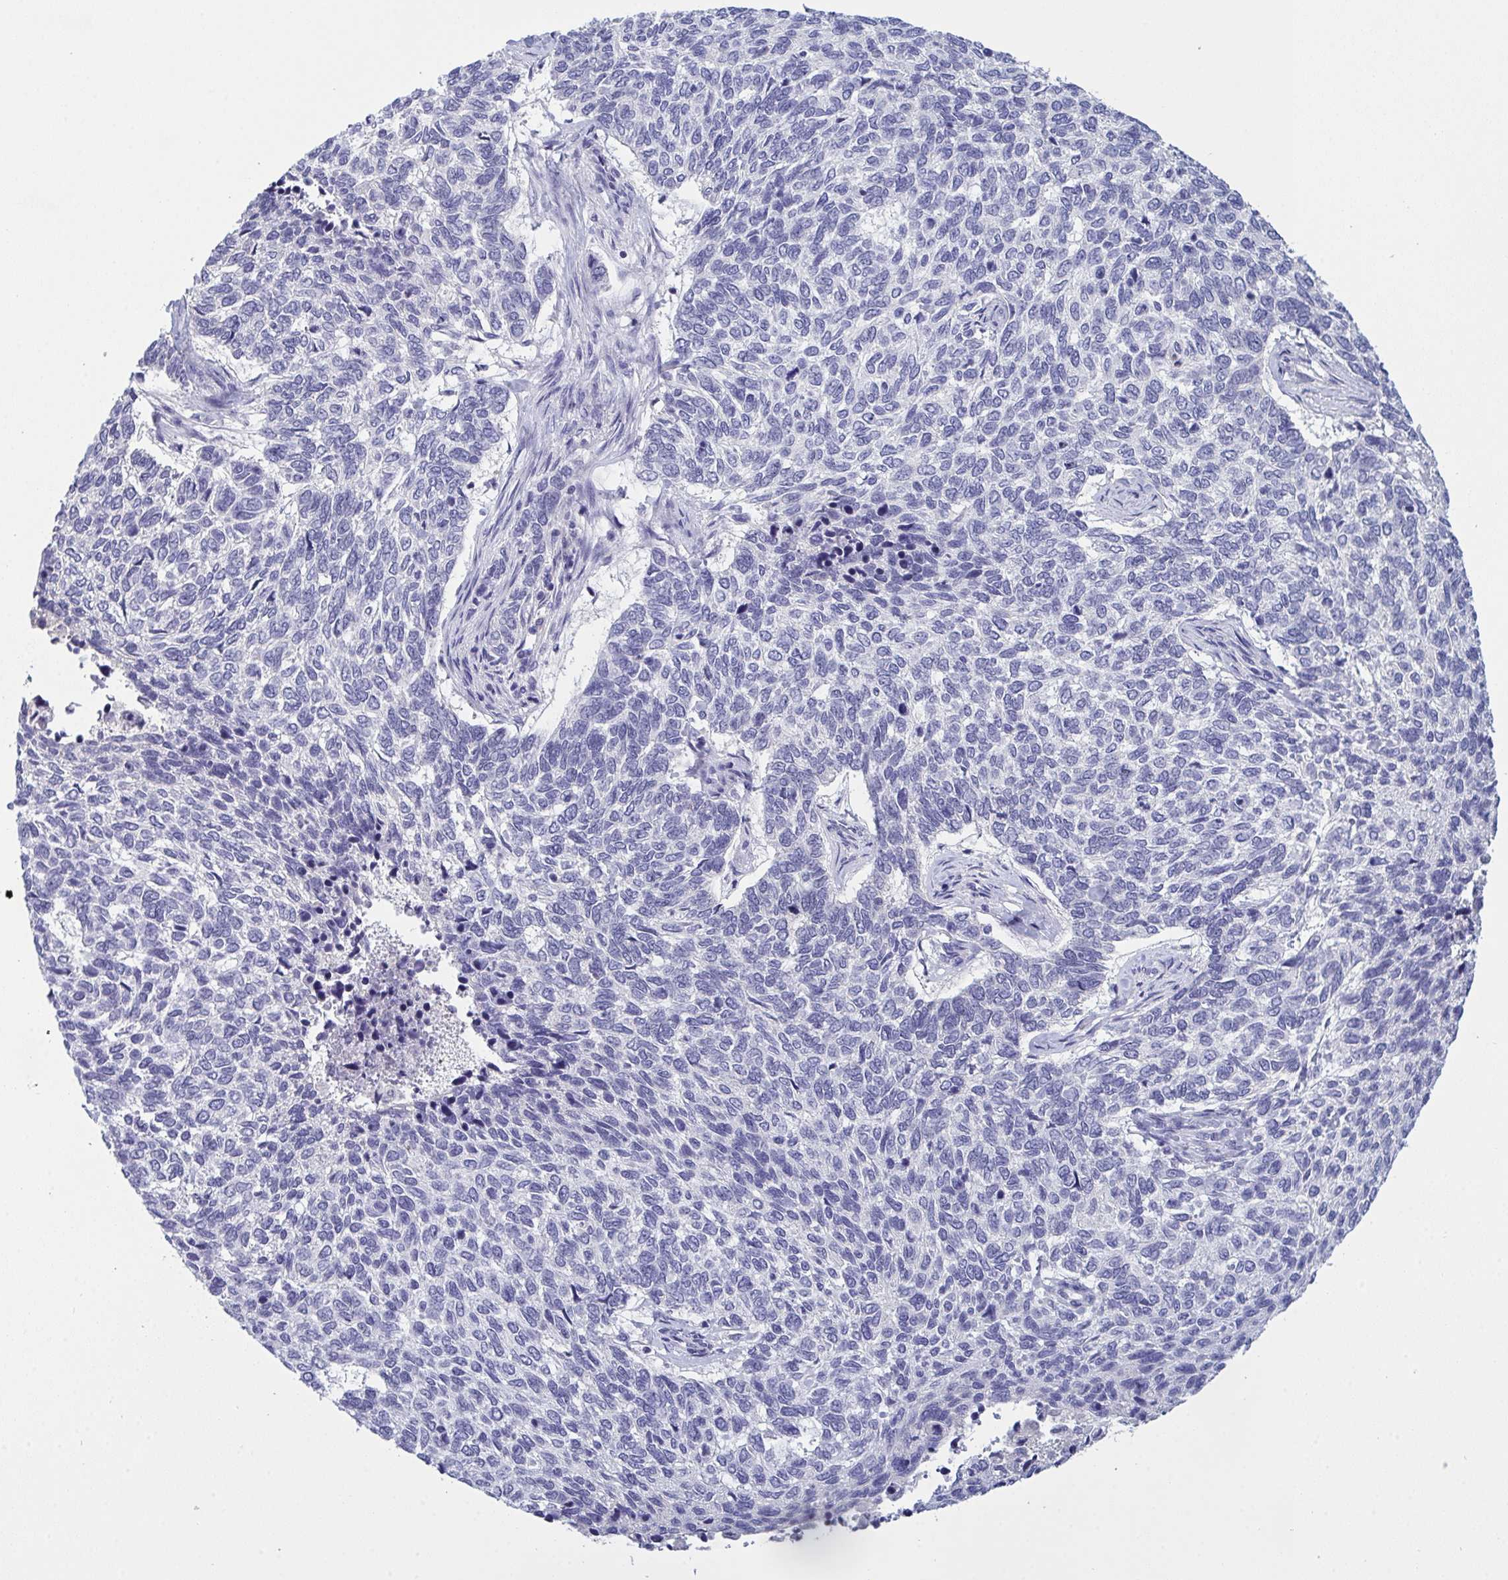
{"staining": {"intensity": "negative", "quantity": "none", "location": "none"}, "tissue": "skin cancer", "cell_type": "Tumor cells", "image_type": "cancer", "snomed": [{"axis": "morphology", "description": "Basal cell carcinoma"}, {"axis": "topography", "description": "Skin"}], "caption": "Immunohistochemical staining of human skin cancer reveals no significant positivity in tumor cells. Nuclei are stained in blue.", "gene": "SERPINB13", "patient": {"sex": "female", "age": 65}}